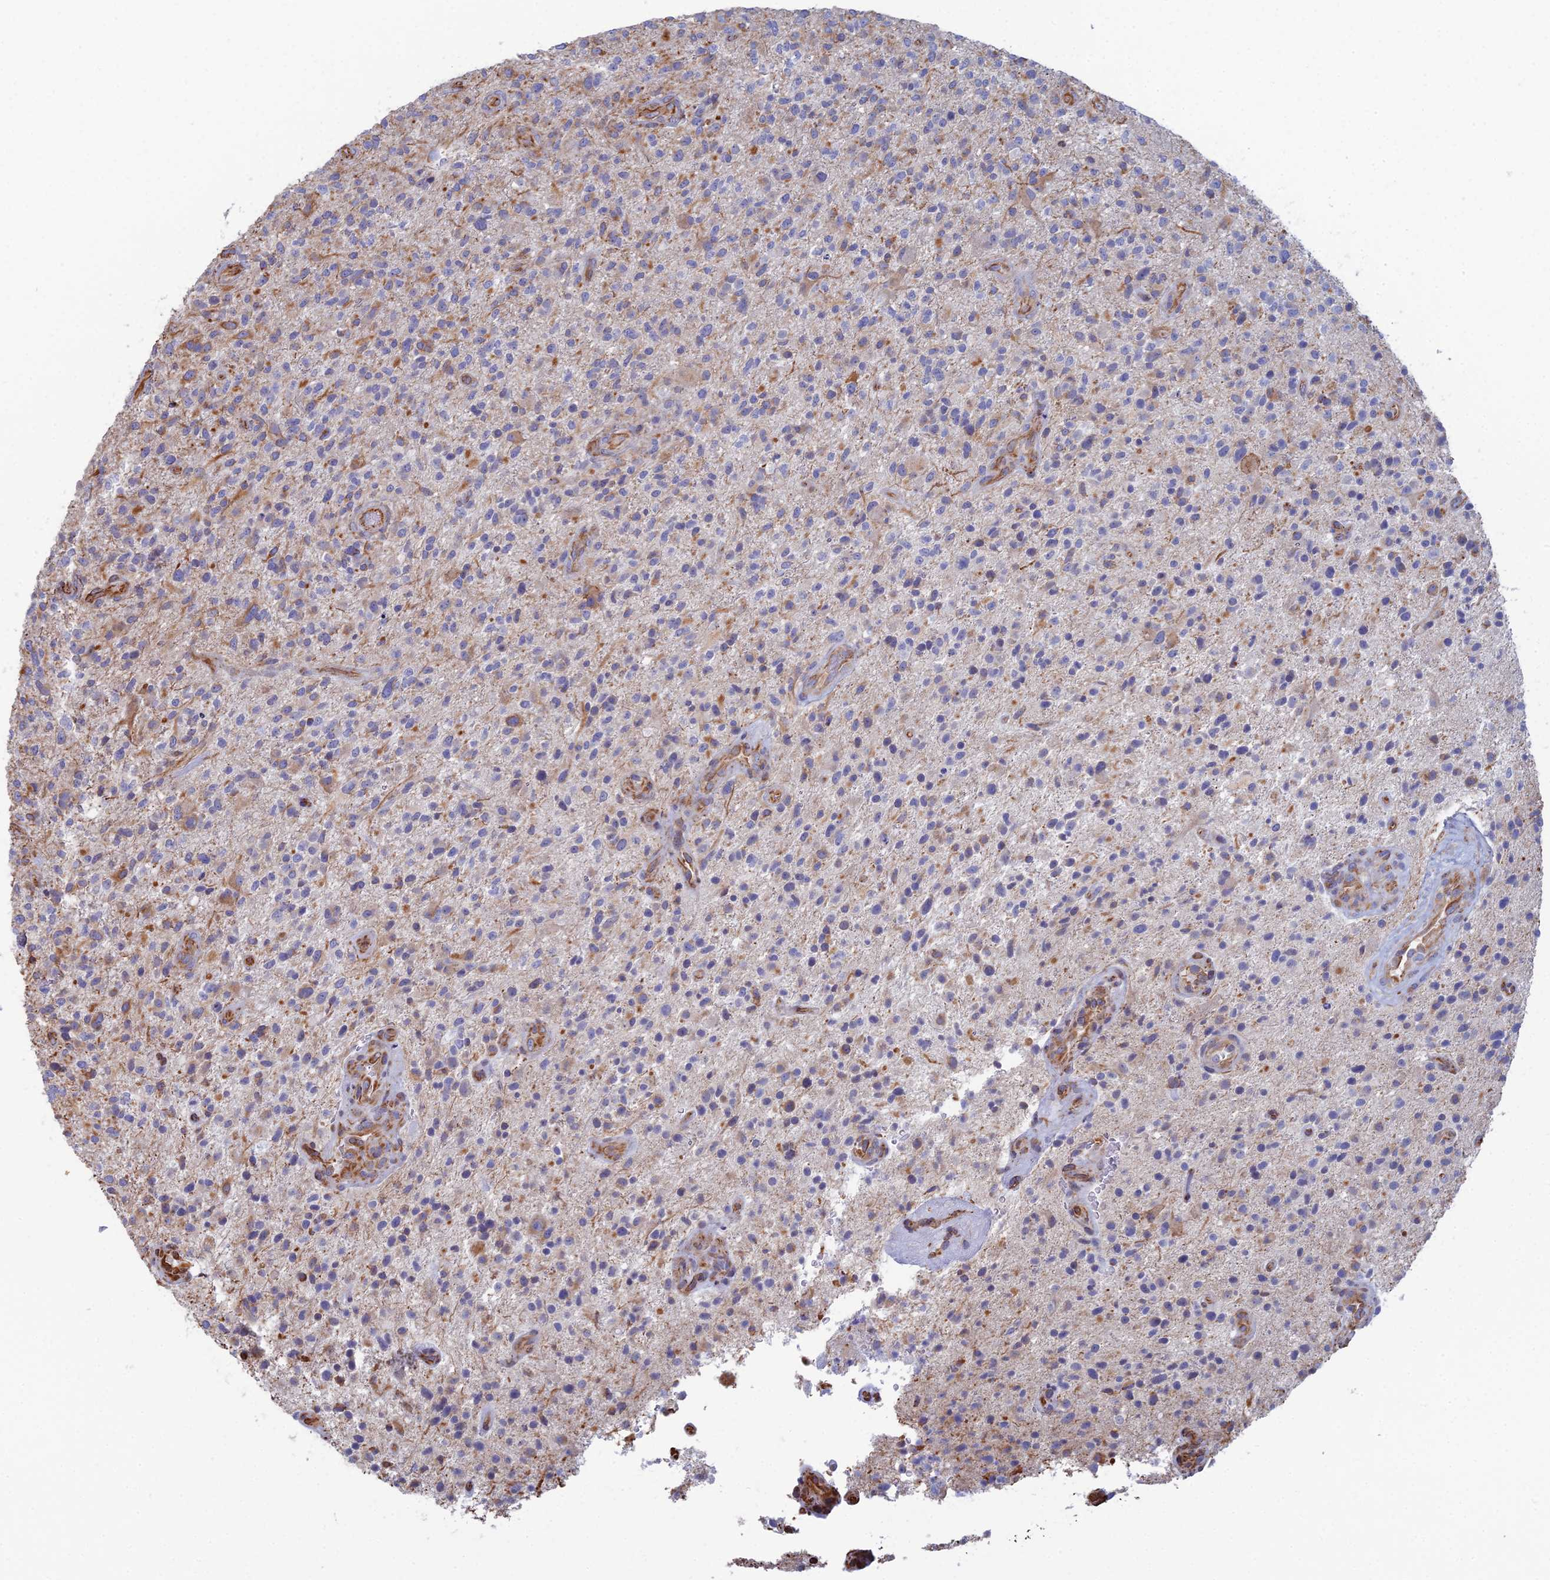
{"staining": {"intensity": "negative", "quantity": "none", "location": "none"}, "tissue": "glioma", "cell_type": "Tumor cells", "image_type": "cancer", "snomed": [{"axis": "morphology", "description": "Glioma, malignant, High grade"}, {"axis": "topography", "description": "Brain"}], "caption": "High power microscopy micrograph of an IHC image of malignant glioma (high-grade), revealing no significant positivity in tumor cells.", "gene": "CLVS2", "patient": {"sex": "male", "age": 47}}